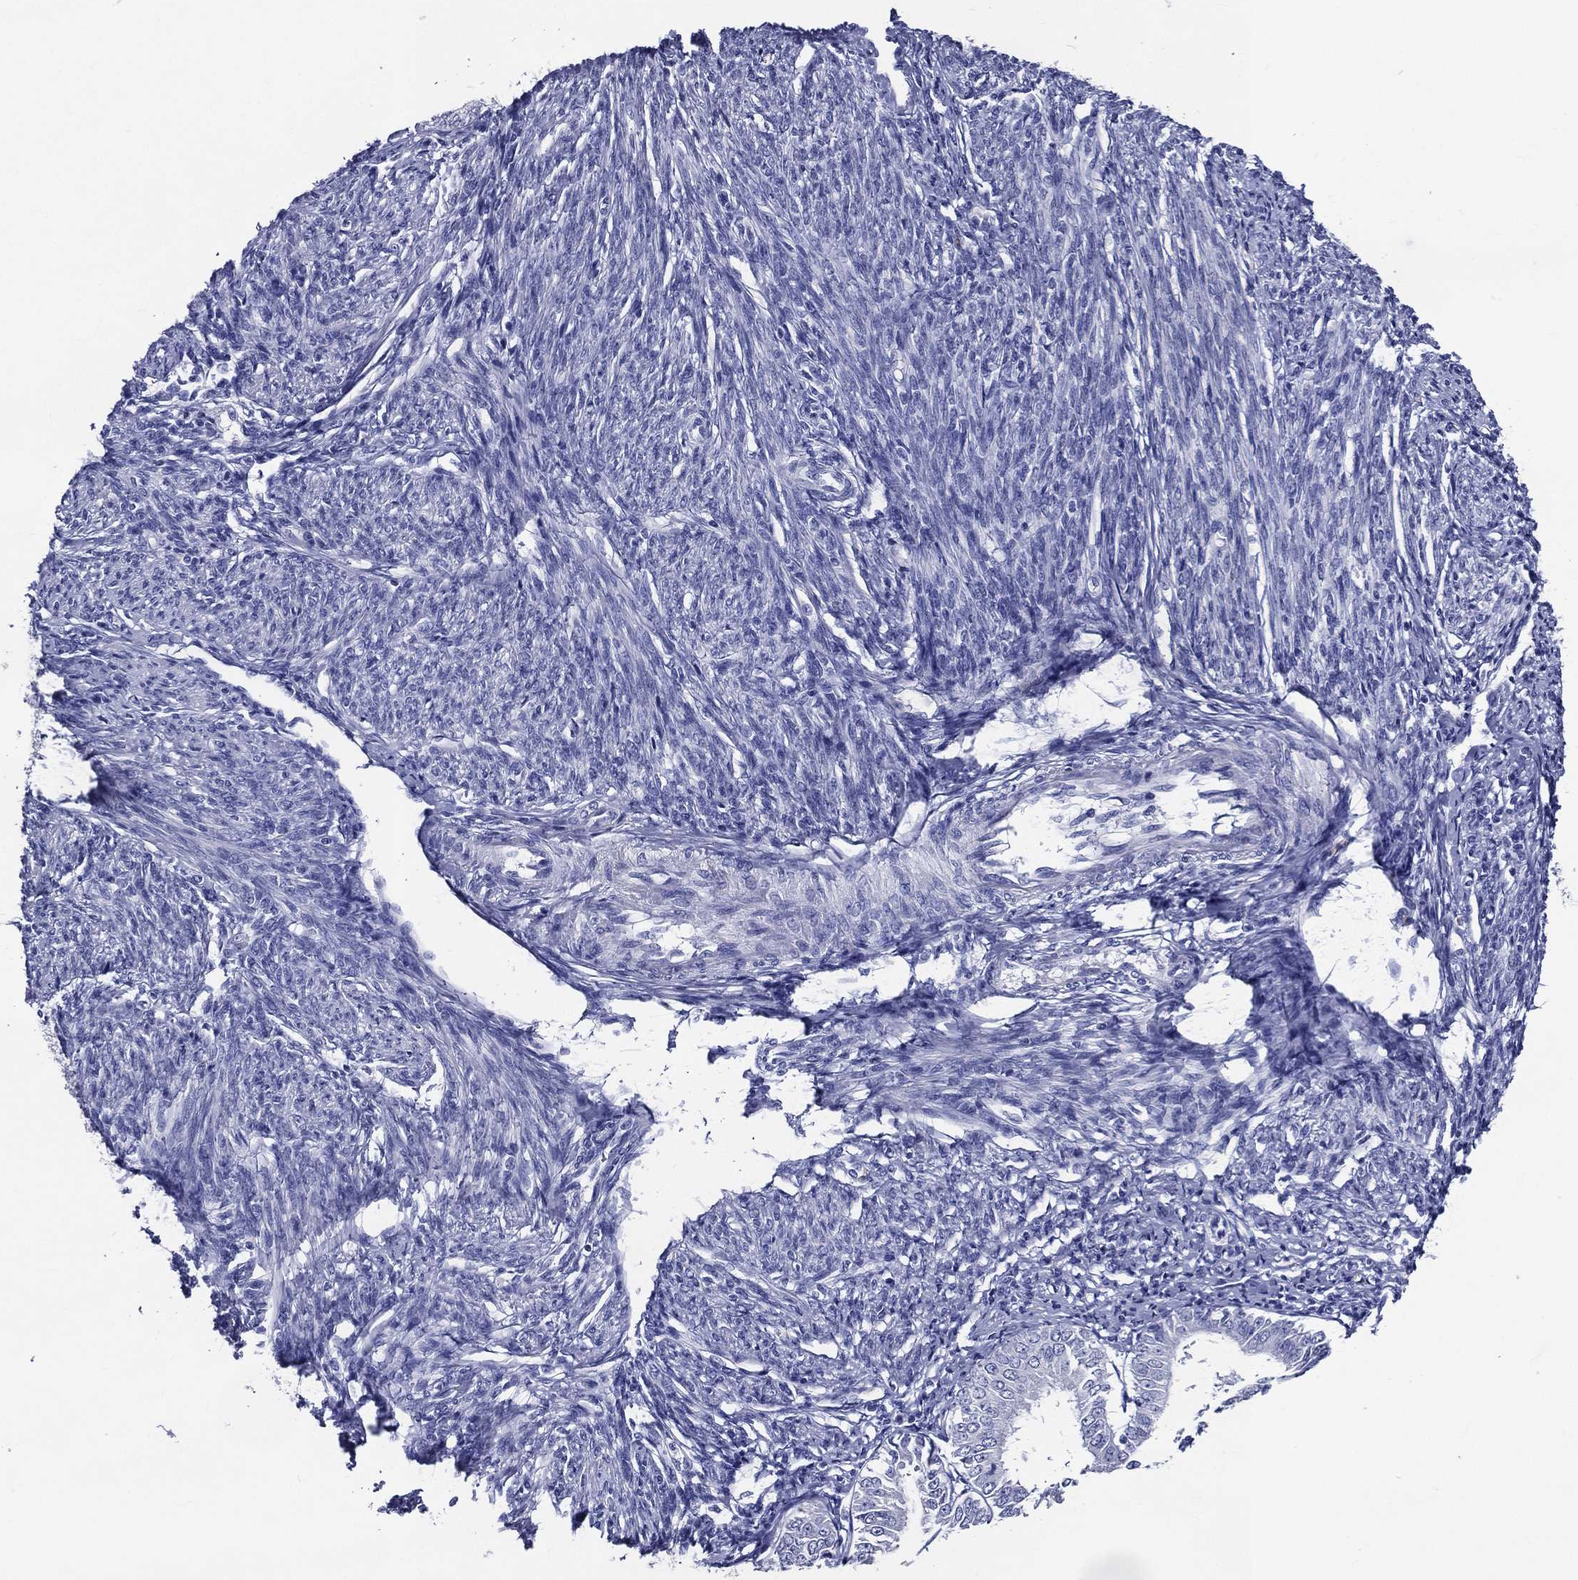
{"staining": {"intensity": "negative", "quantity": "none", "location": "none"}, "tissue": "endometrial cancer", "cell_type": "Tumor cells", "image_type": "cancer", "snomed": [{"axis": "morphology", "description": "Adenocarcinoma, NOS"}, {"axis": "topography", "description": "Endometrium"}], "caption": "Endometrial cancer stained for a protein using immunohistochemistry (IHC) demonstrates no staining tumor cells.", "gene": "ACE2", "patient": {"sex": "female", "age": 63}}